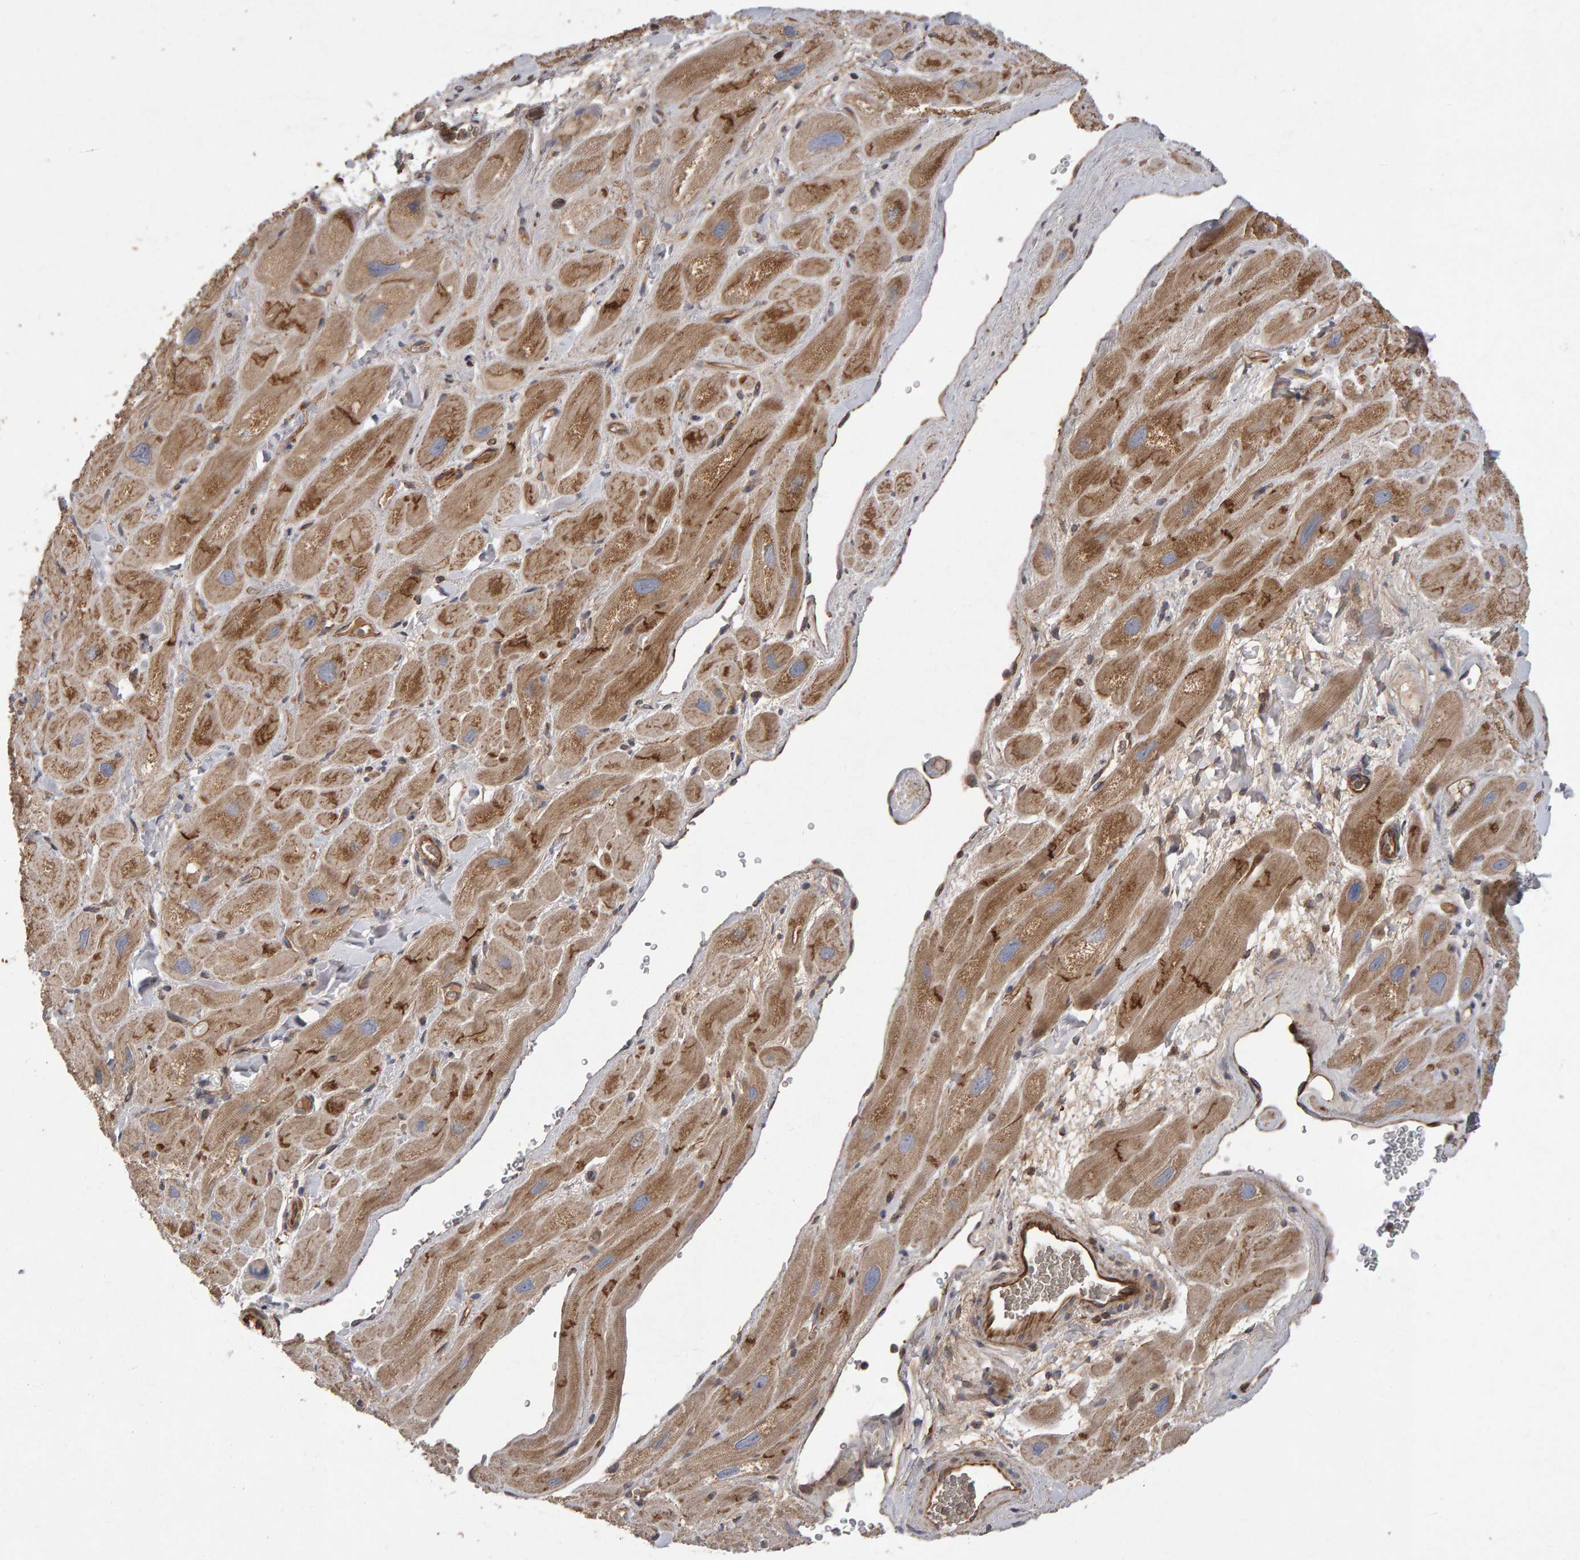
{"staining": {"intensity": "strong", "quantity": "25%-75%", "location": "cytoplasmic/membranous"}, "tissue": "heart muscle", "cell_type": "Cardiomyocytes", "image_type": "normal", "snomed": [{"axis": "morphology", "description": "Normal tissue, NOS"}, {"axis": "topography", "description": "Heart"}], "caption": "Immunohistochemistry image of unremarkable heart muscle: heart muscle stained using immunohistochemistry (IHC) reveals high levels of strong protein expression localized specifically in the cytoplasmic/membranous of cardiomyocytes, appearing as a cytoplasmic/membranous brown color.", "gene": "PGS1", "patient": {"sex": "male", "age": 49}}